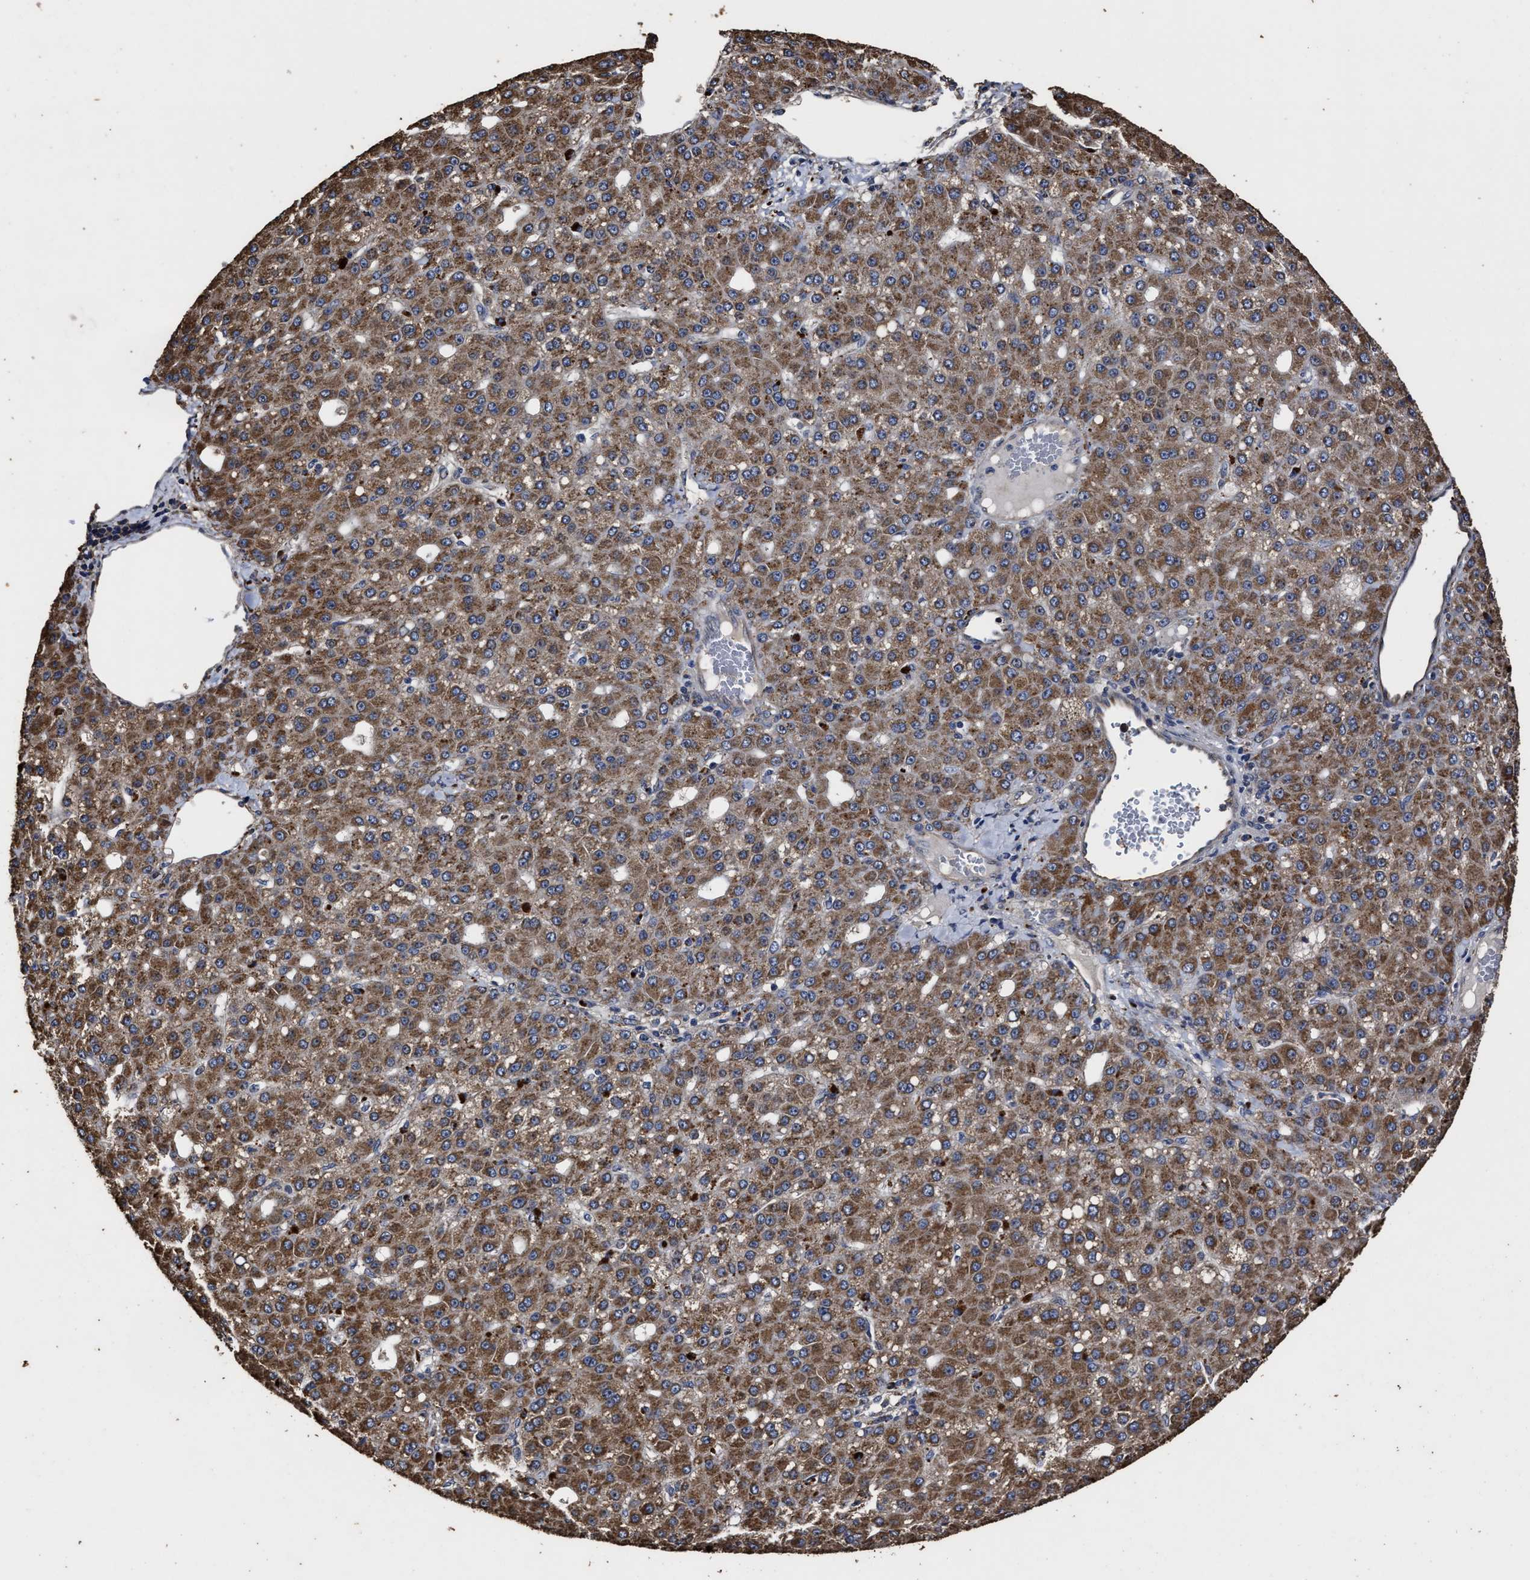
{"staining": {"intensity": "moderate", "quantity": ">75%", "location": "cytoplasmic/membranous"}, "tissue": "liver cancer", "cell_type": "Tumor cells", "image_type": "cancer", "snomed": [{"axis": "morphology", "description": "Carcinoma, Hepatocellular, NOS"}, {"axis": "topography", "description": "Liver"}], "caption": "Approximately >75% of tumor cells in human liver cancer display moderate cytoplasmic/membranous protein staining as visualized by brown immunohistochemical staining.", "gene": "PPM1K", "patient": {"sex": "male", "age": 67}}